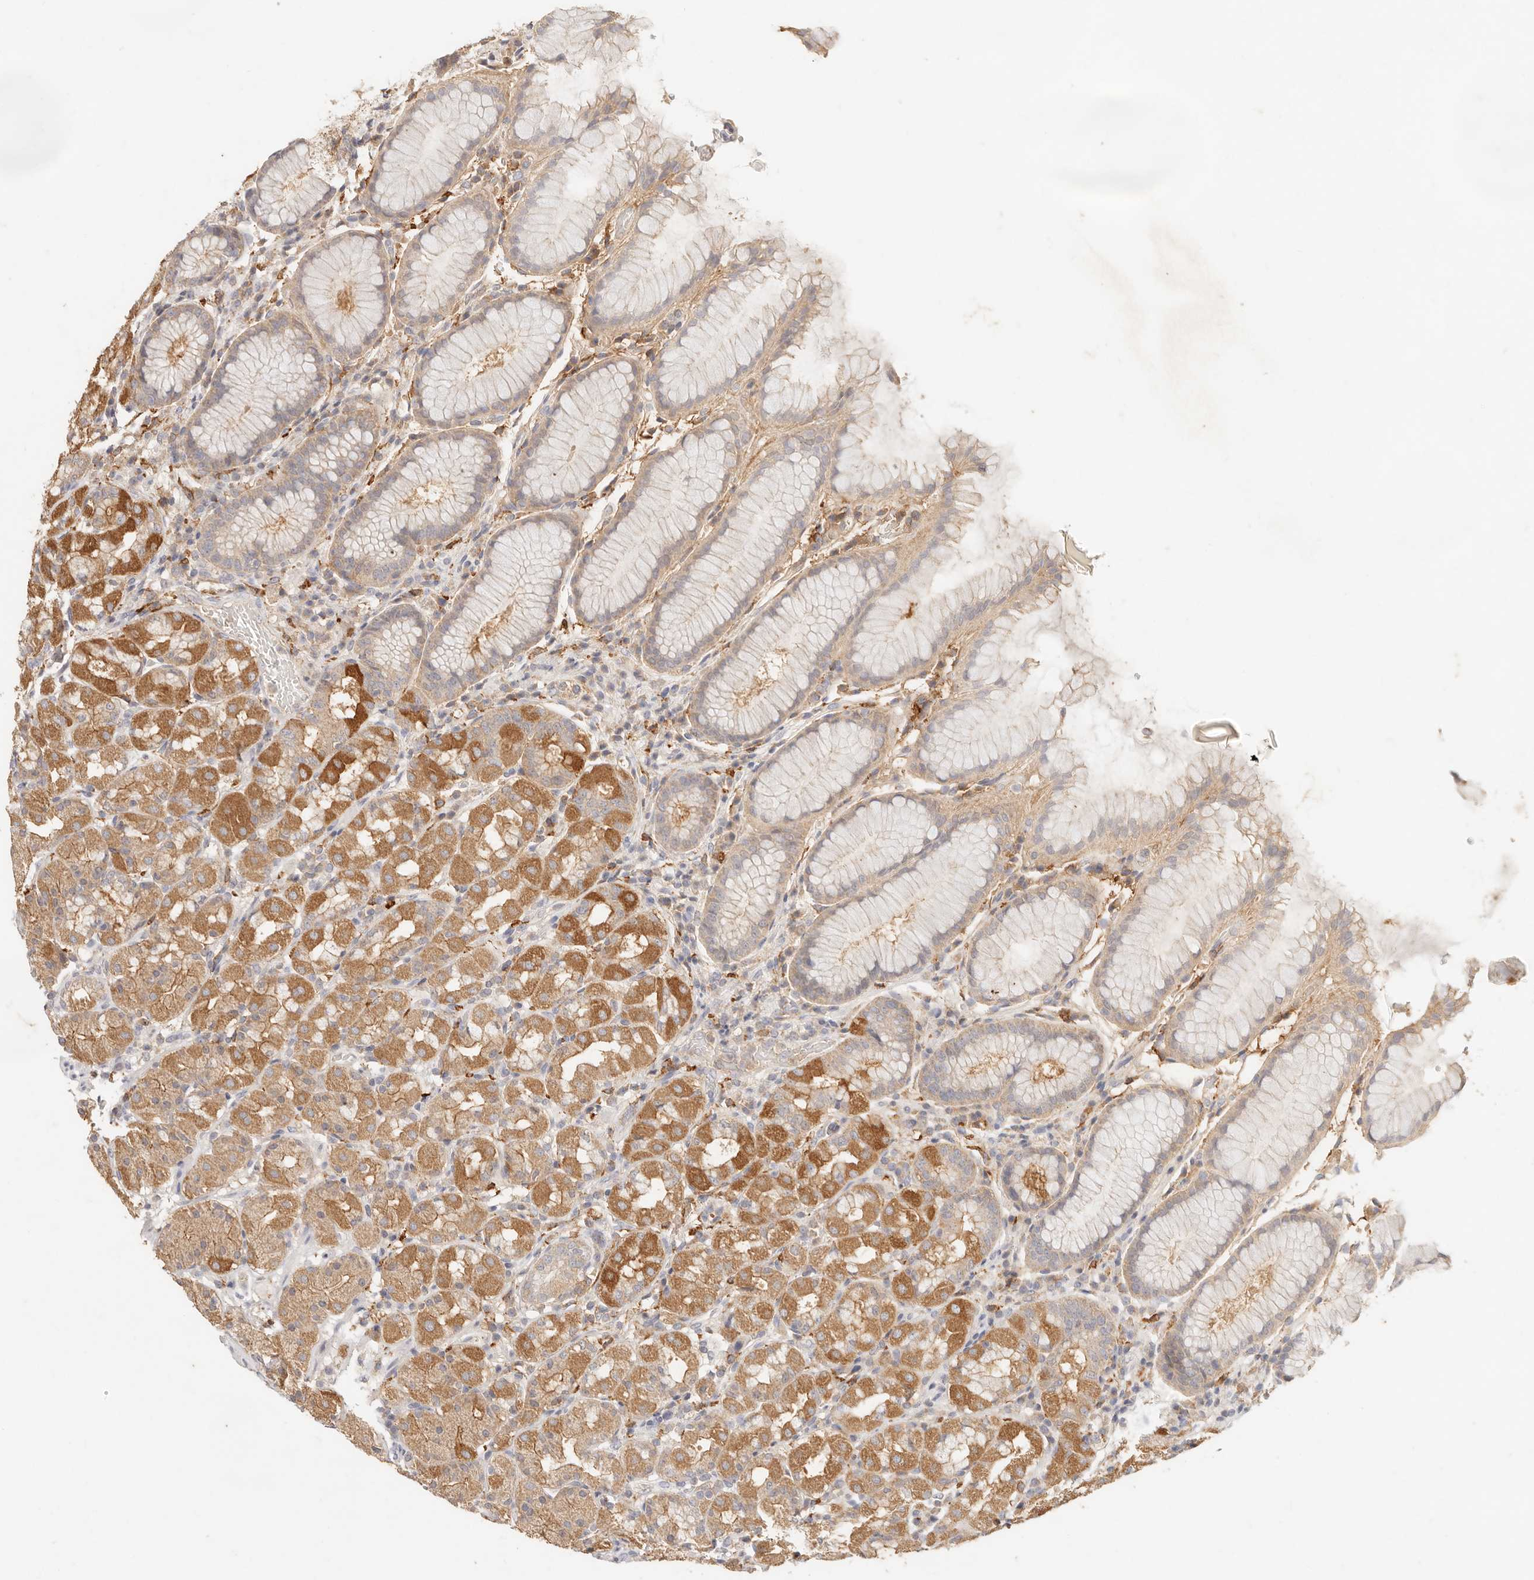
{"staining": {"intensity": "moderate", "quantity": ">75%", "location": "cytoplasmic/membranous"}, "tissue": "stomach", "cell_type": "Glandular cells", "image_type": "normal", "snomed": [{"axis": "morphology", "description": "Normal tissue, NOS"}, {"axis": "topography", "description": "Stomach, lower"}], "caption": "Protein staining exhibits moderate cytoplasmic/membranous staining in approximately >75% of glandular cells in benign stomach.", "gene": "HK2", "patient": {"sex": "female", "age": 56}}